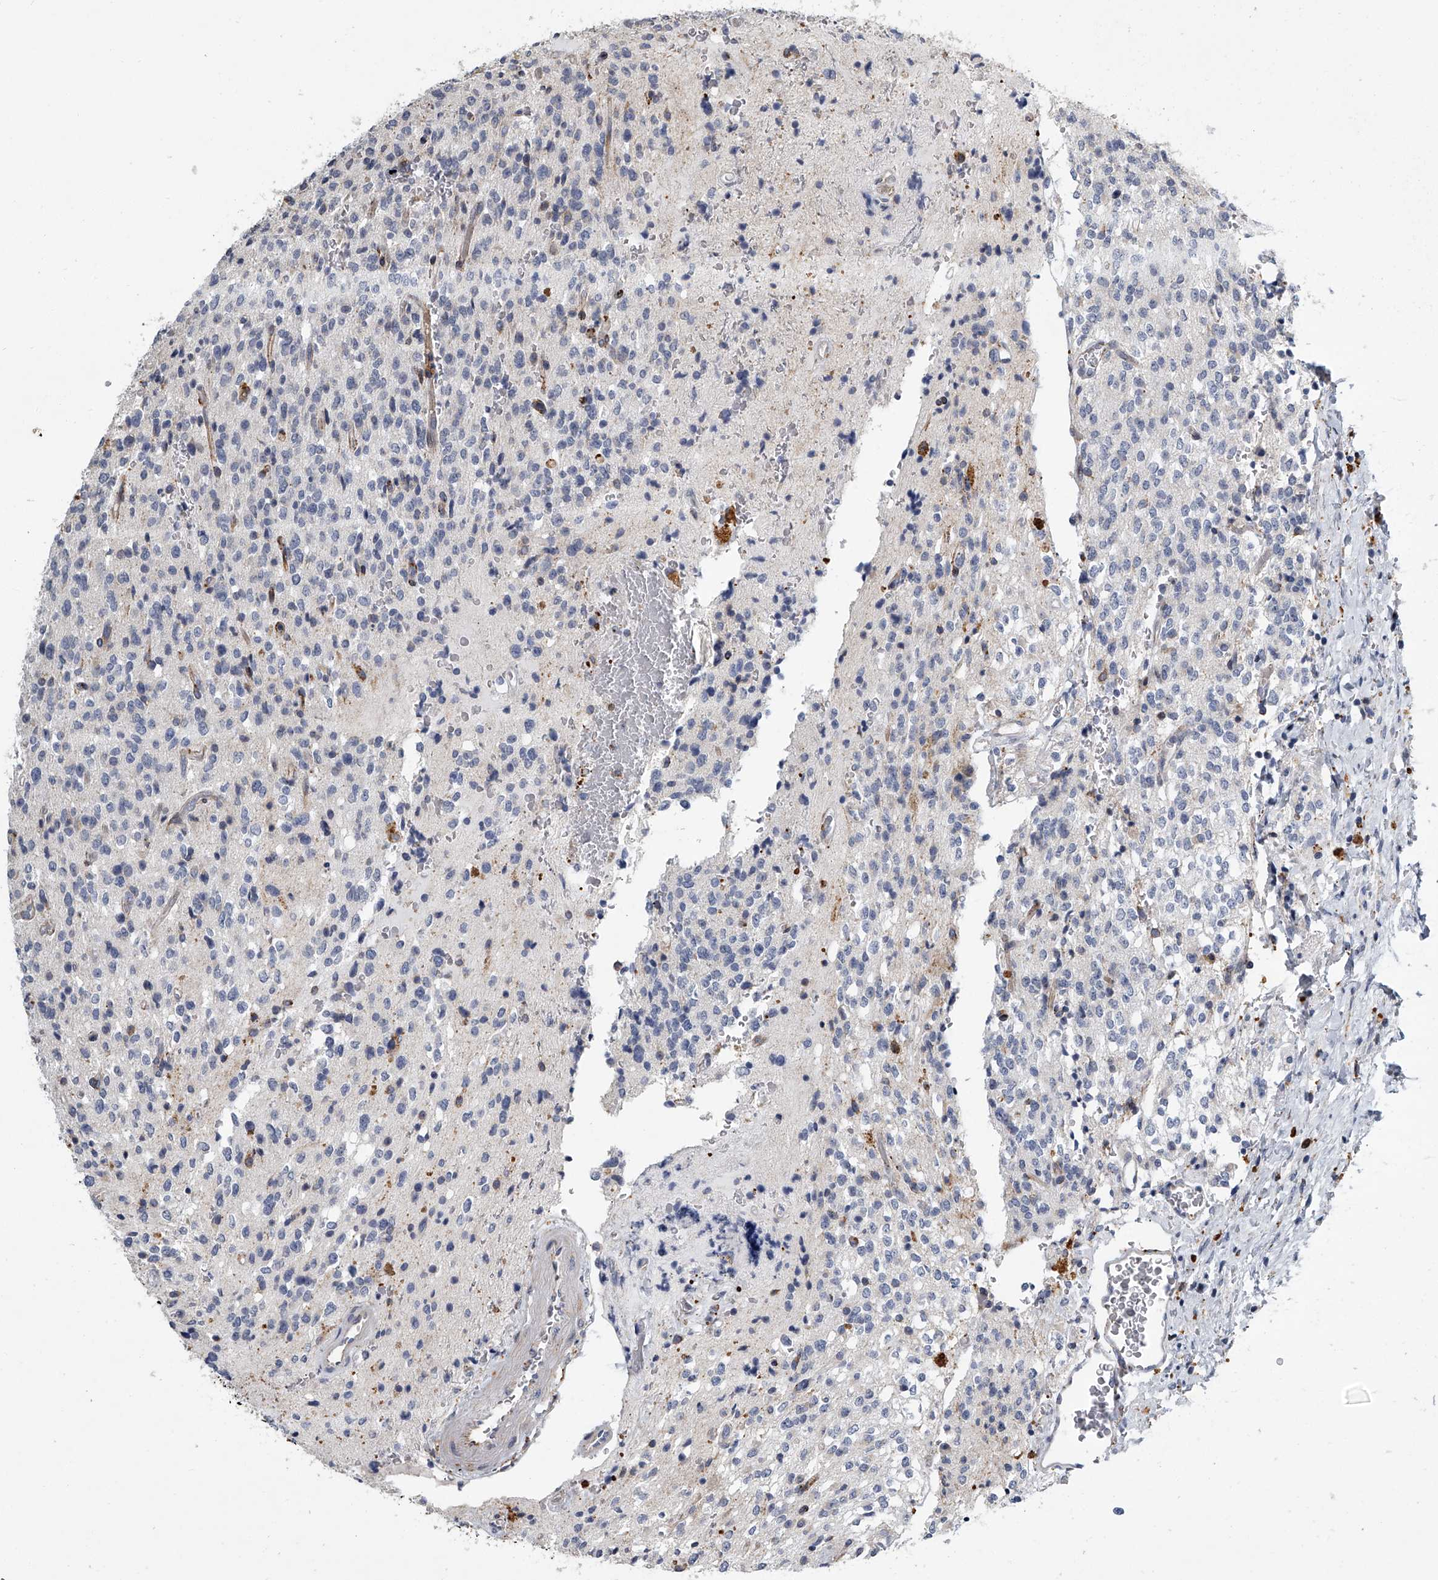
{"staining": {"intensity": "negative", "quantity": "none", "location": "none"}, "tissue": "glioma", "cell_type": "Tumor cells", "image_type": "cancer", "snomed": [{"axis": "morphology", "description": "Glioma, malignant, High grade"}, {"axis": "topography", "description": "Brain"}], "caption": "The micrograph reveals no staining of tumor cells in glioma. (DAB (3,3'-diaminobenzidine) immunohistochemistry (IHC) with hematoxylin counter stain).", "gene": "TMEM63C", "patient": {"sex": "male", "age": 34}}